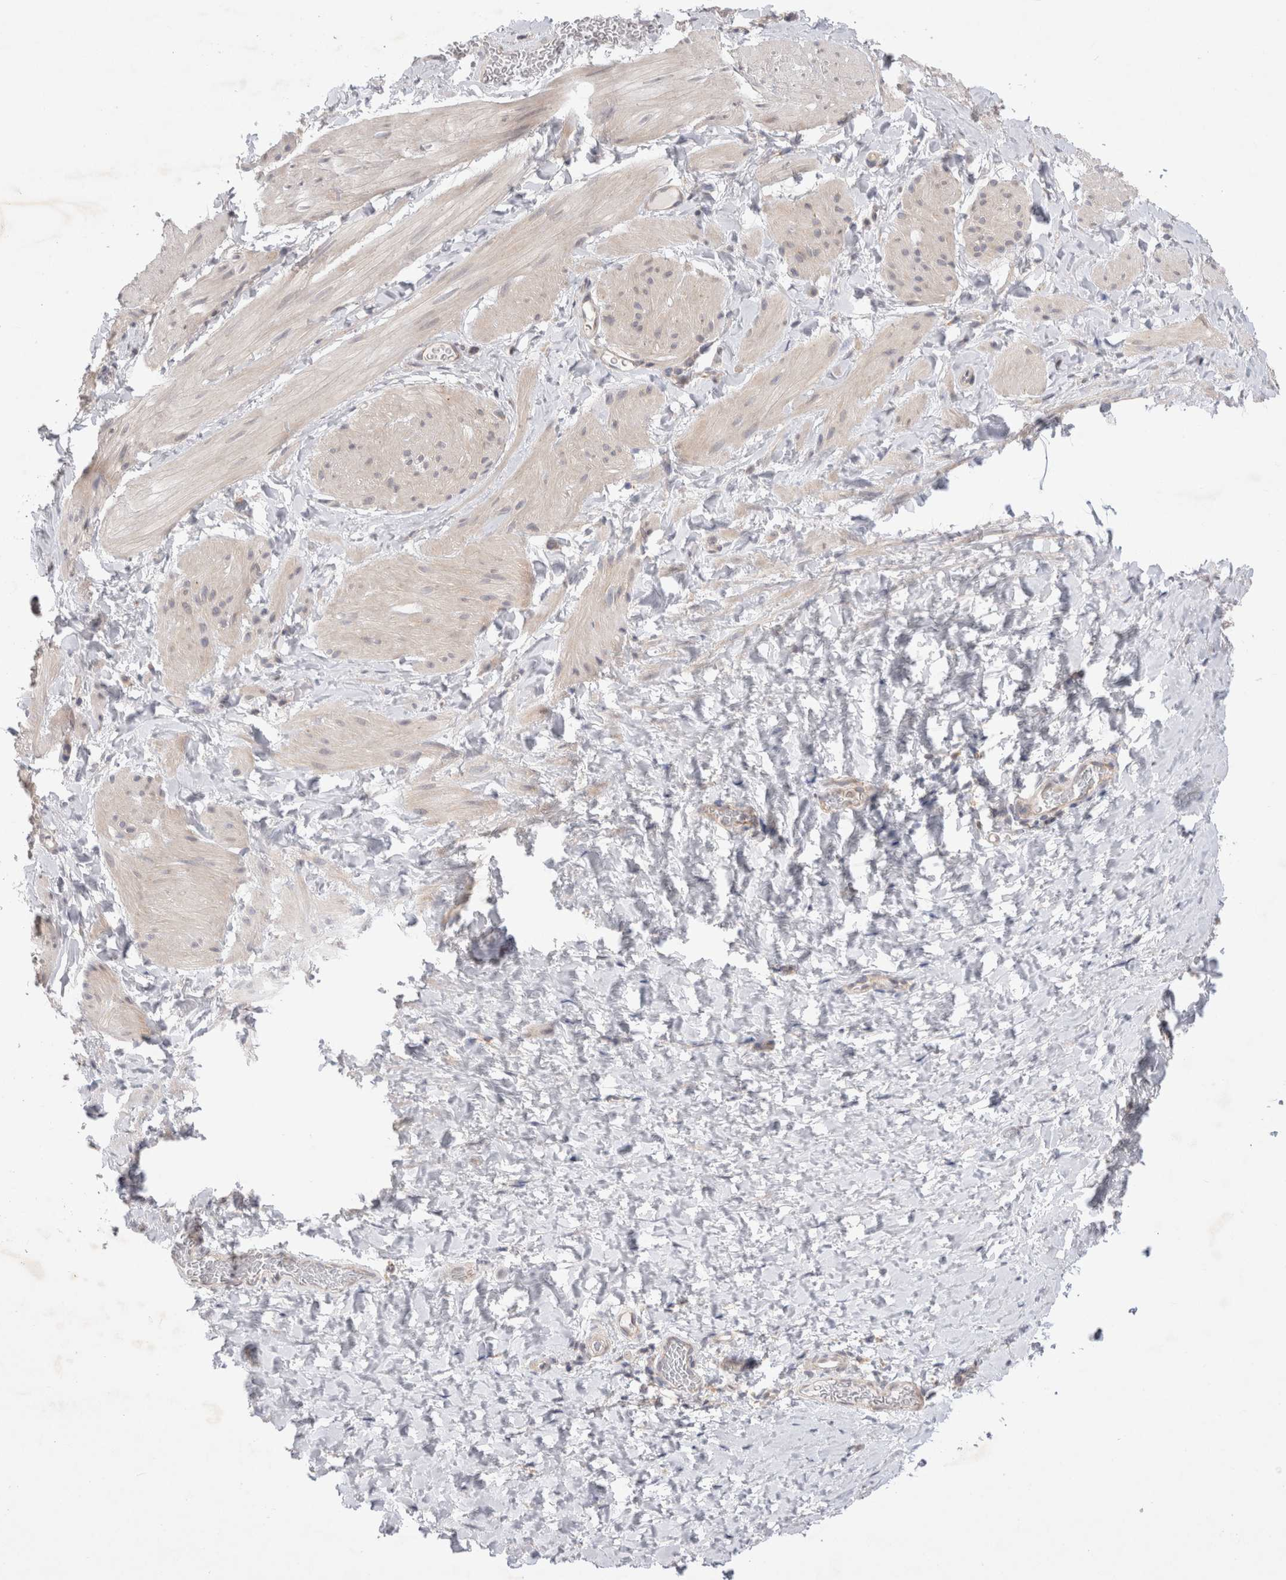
{"staining": {"intensity": "weak", "quantity": "<25%", "location": "cytoplasmic/membranous"}, "tissue": "smooth muscle", "cell_type": "Smooth muscle cells", "image_type": "normal", "snomed": [{"axis": "morphology", "description": "Normal tissue, NOS"}, {"axis": "topography", "description": "Smooth muscle"}], "caption": "Smooth muscle cells are negative for protein expression in benign human smooth muscle.", "gene": "NPC1", "patient": {"sex": "male", "age": 16}}